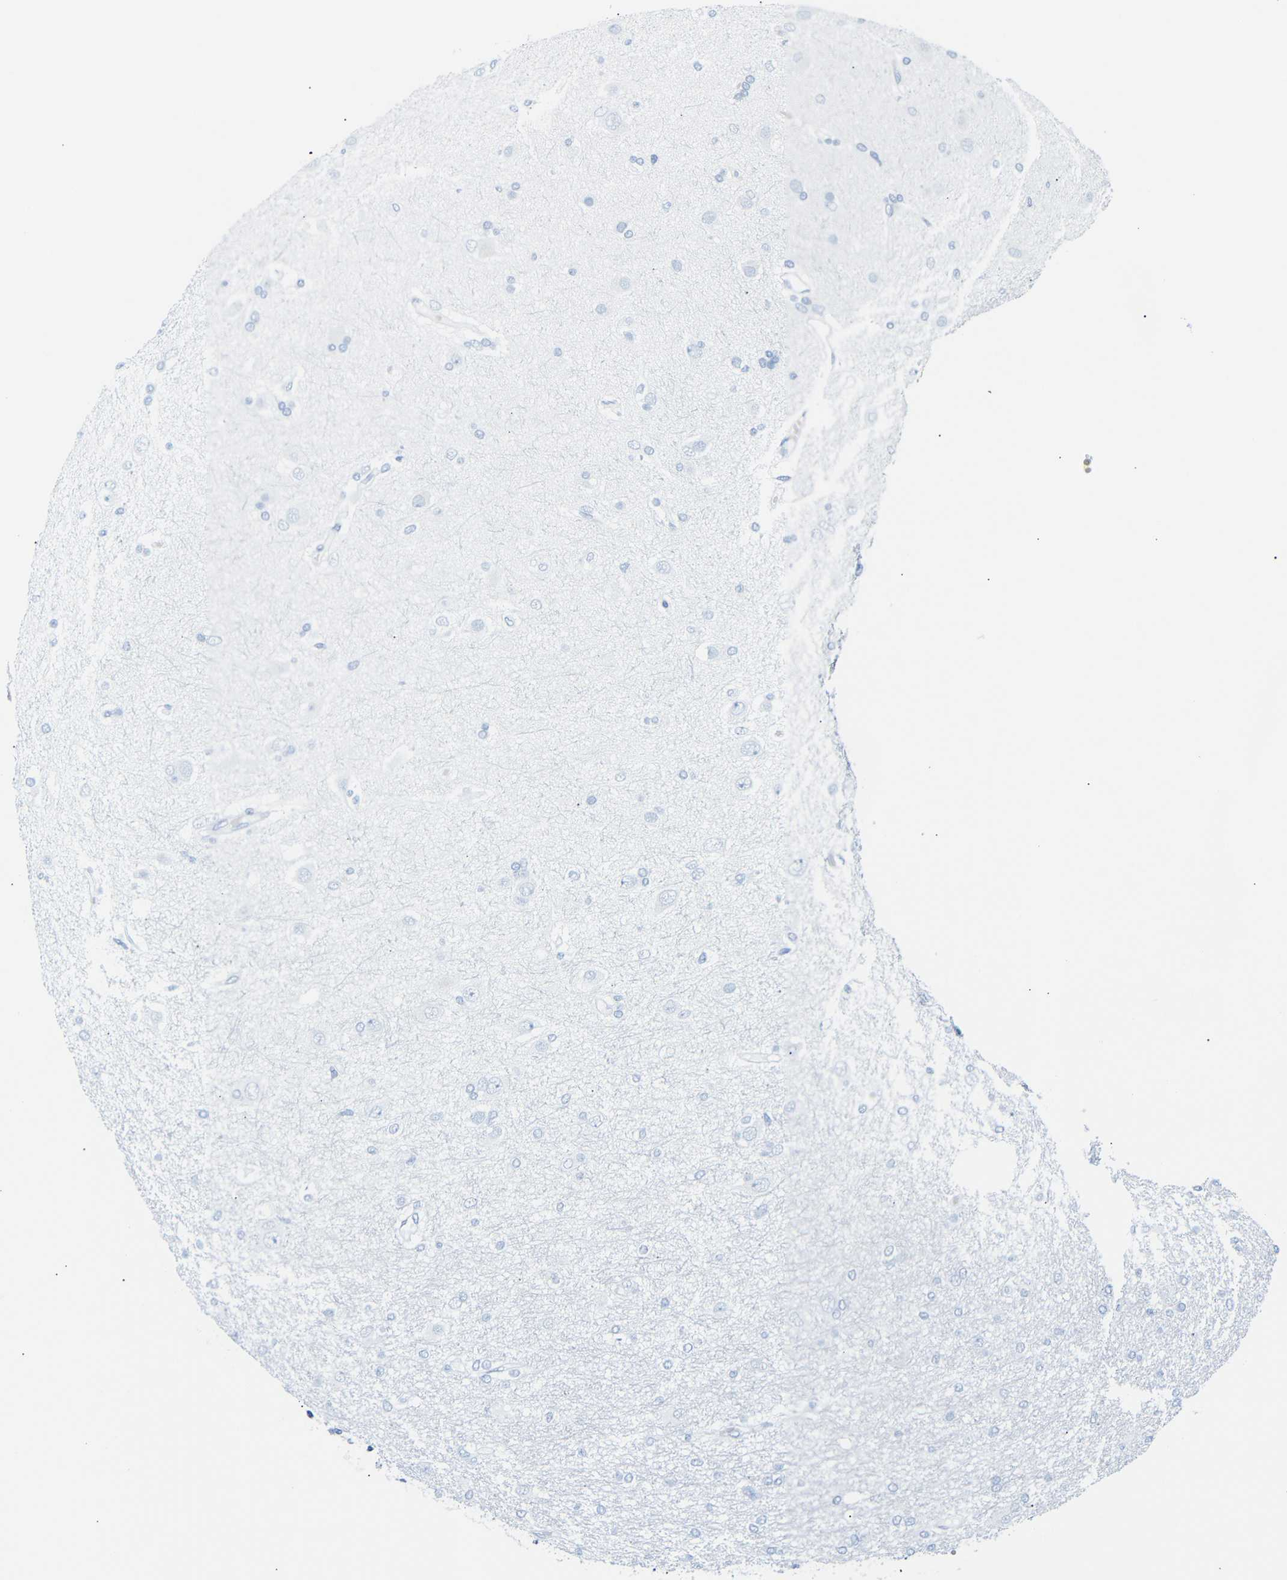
{"staining": {"intensity": "negative", "quantity": "none", "location": "none"}, "tissue": "glioma", "cell_type": "Tumor cells", "image_type": "cancer", "snomed": [{"axis": "morphology", "description": "Glioma, malignant, High grade"}, {"axis": "topography", "description": "Brain"}], "caption": "The photomicrograph displays no staining of tumor cells in glioma.", "gene": "DYNAP", "patient": {"sex": "female", "age": 59}}